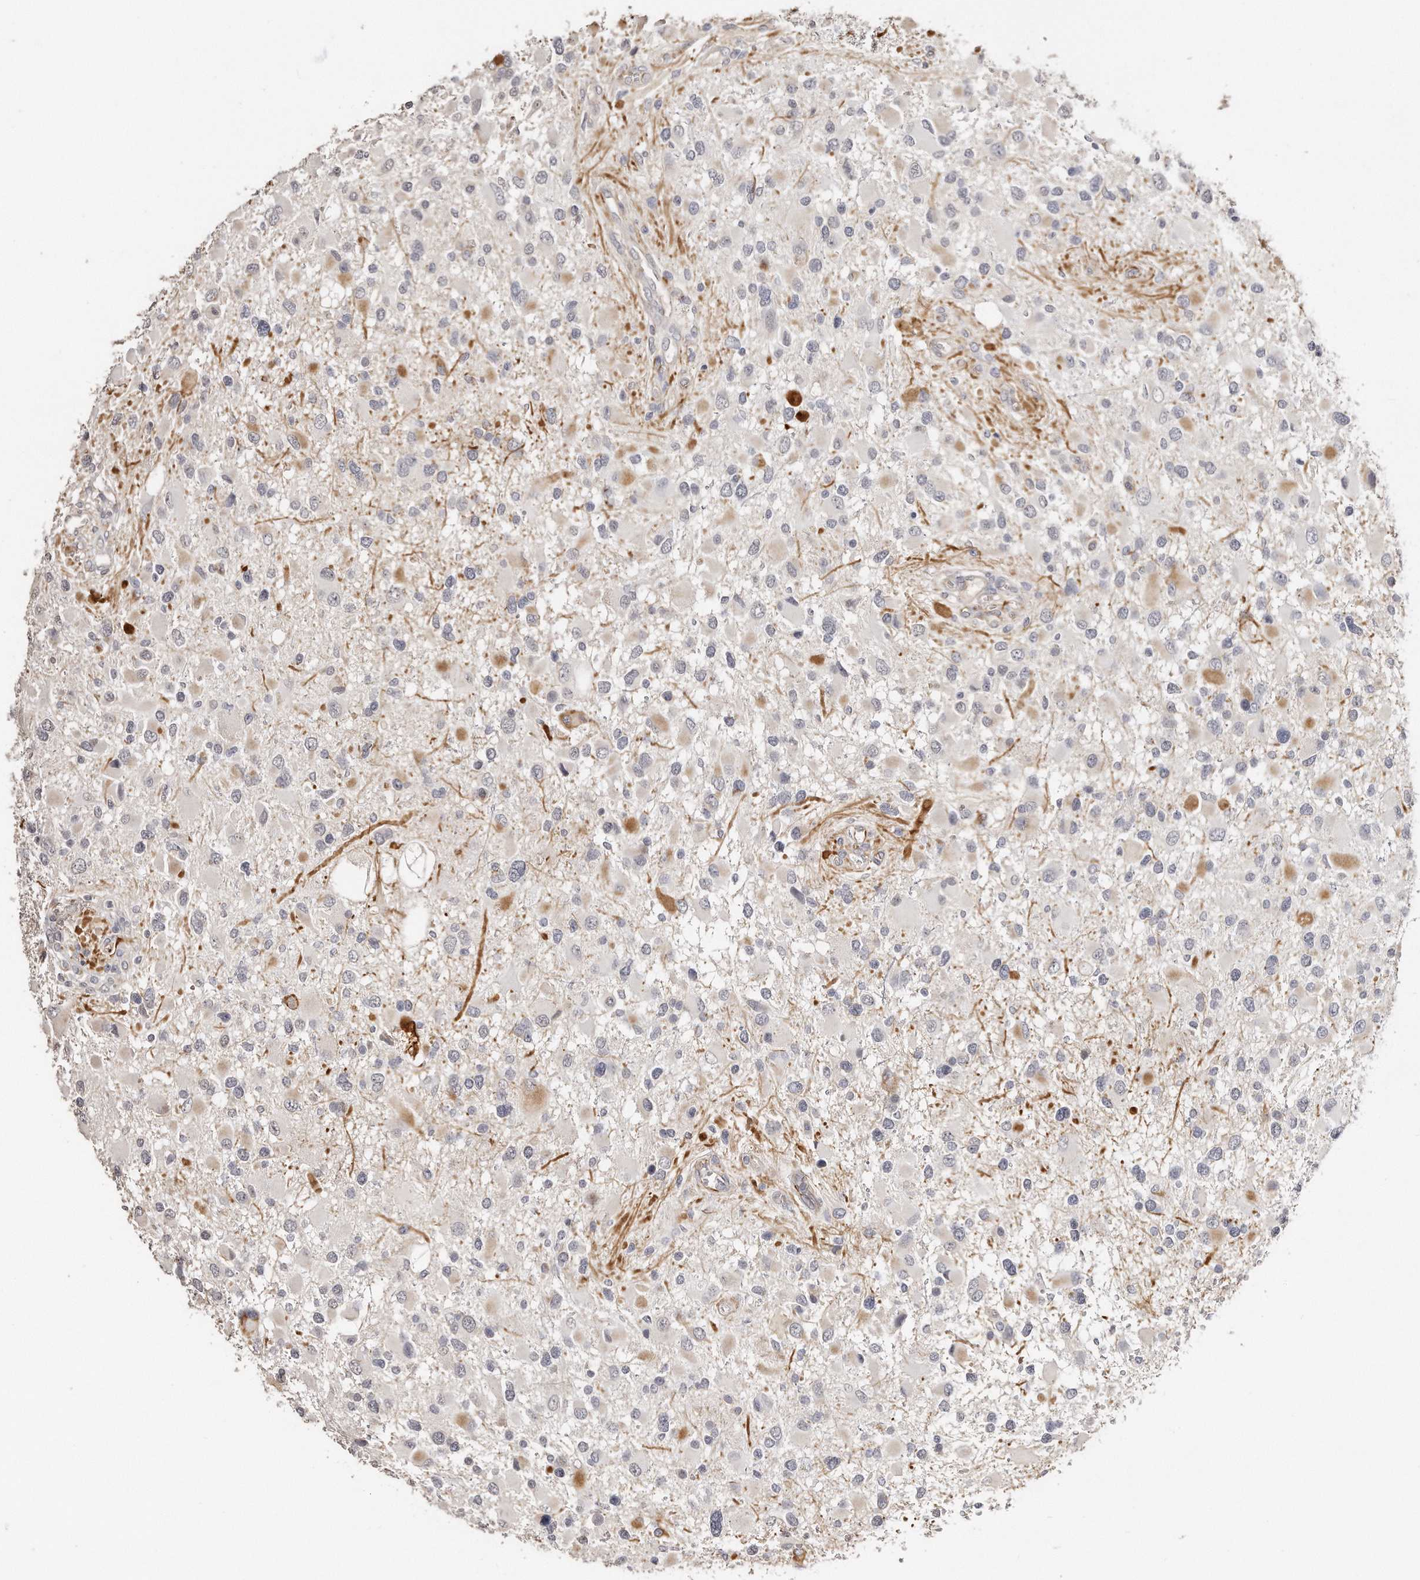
{"staining": {"intensity": "negative", "quantity": "none", "location": "none"}, "tissue": "glioma", "cell_type": "Tumor cells", "image_type": "cancer", "snomed": [{"axis": "morphology", "description": "Glioma, malignant, High grade"}, {"axis": "topography", "description": "Brain"}], "caption": "Malignant high-grade glioma stained for a protein using immunohistochemistry (IHC) displays no positivity tumor cells.", "gene": "ZYG11A", "patient": {"sex": "male", "age": 53}}